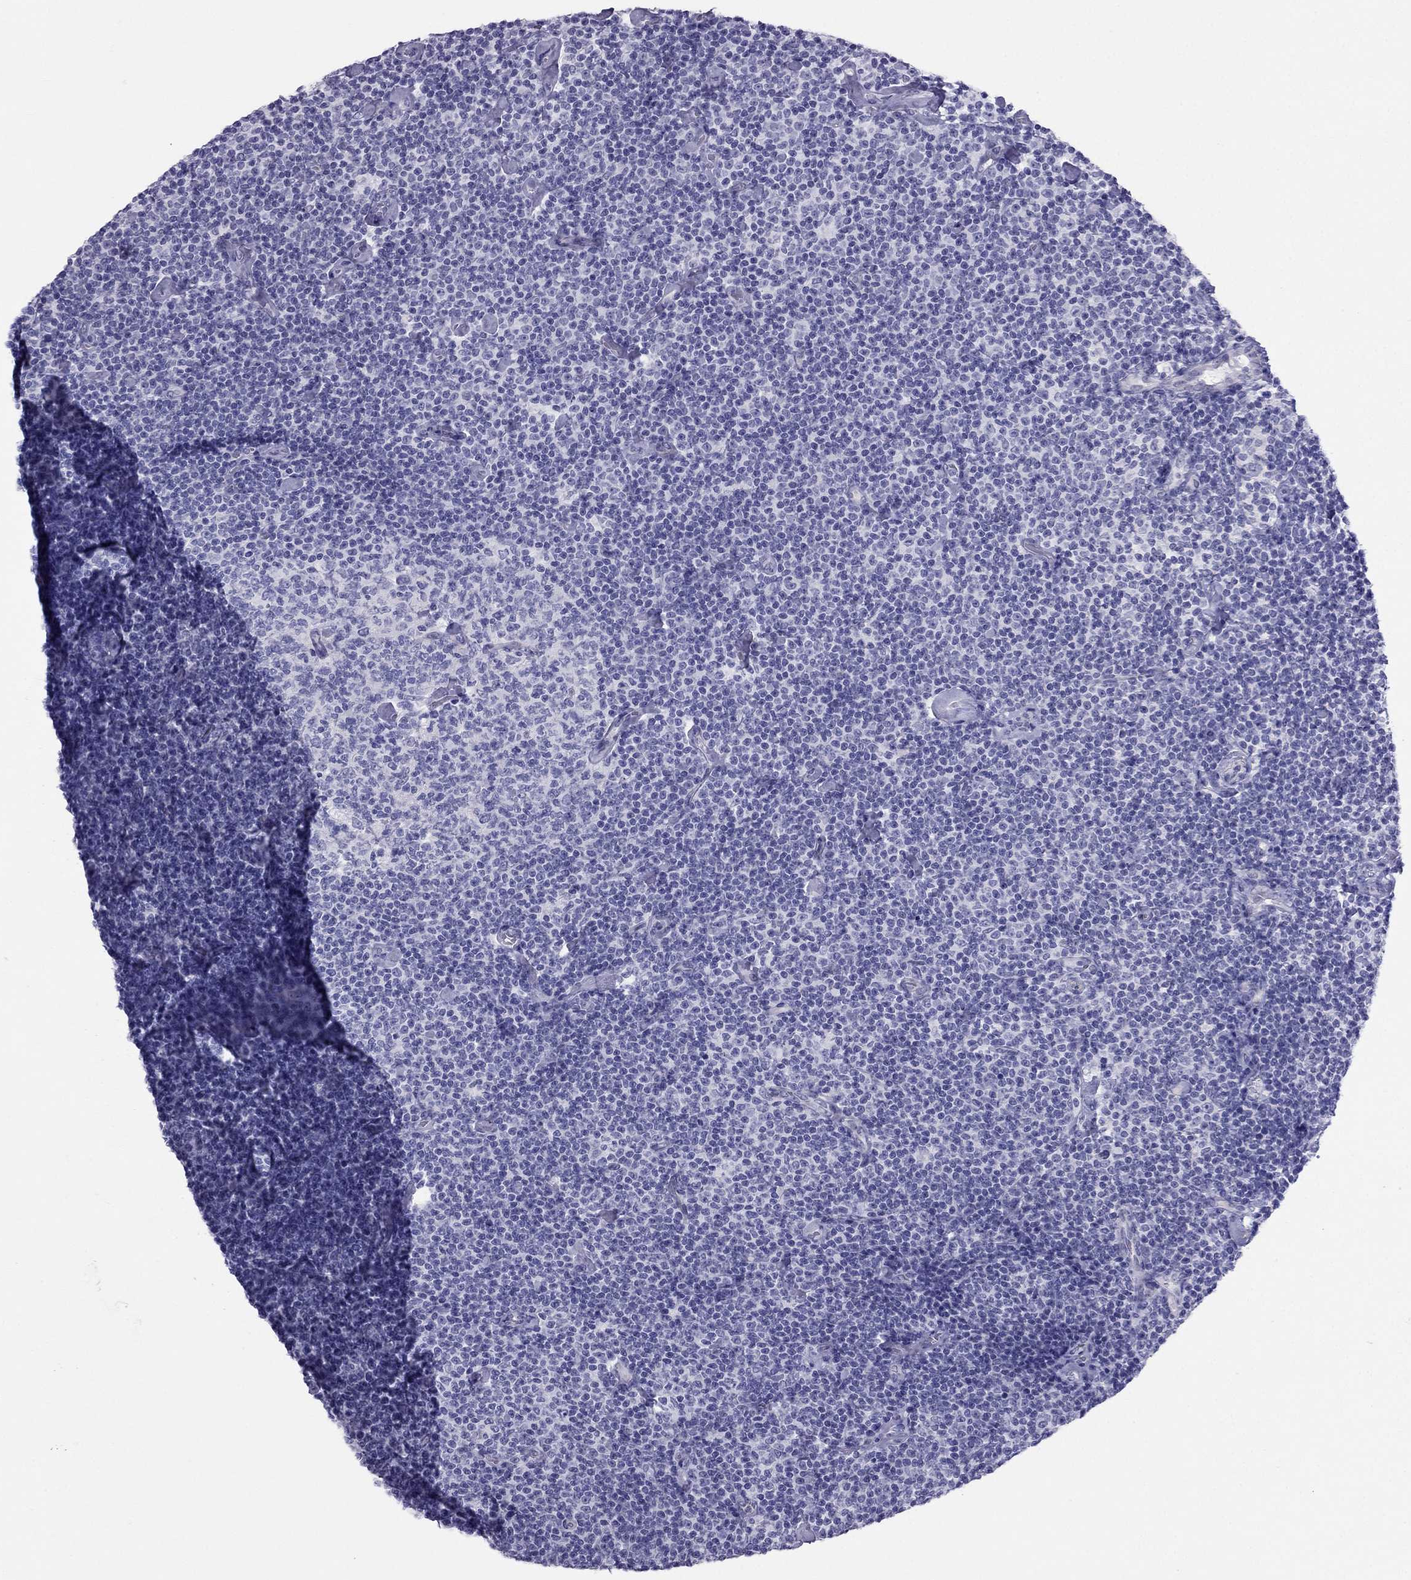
{"staining": {"intensity": "negative", "quantity": "none", "location": "none"}, "tissue": "lymphoma", "cell_type": "Tumor cells", "image_type": "cancer", "snomed": [{"axis": "morphology", "description": "Malignant lymphoma, non-Hodgkin's type, Low grade"}, {"axis": "topography", "description": "Lymph node"}], "caption": "A photomicrograph of human malignant lymphoma, non-Hodgkin's type (low-grade) is negative for staining in tumor cells.", "gene": "CROCC2", "patient": {"sex": "male", "age": 81}}